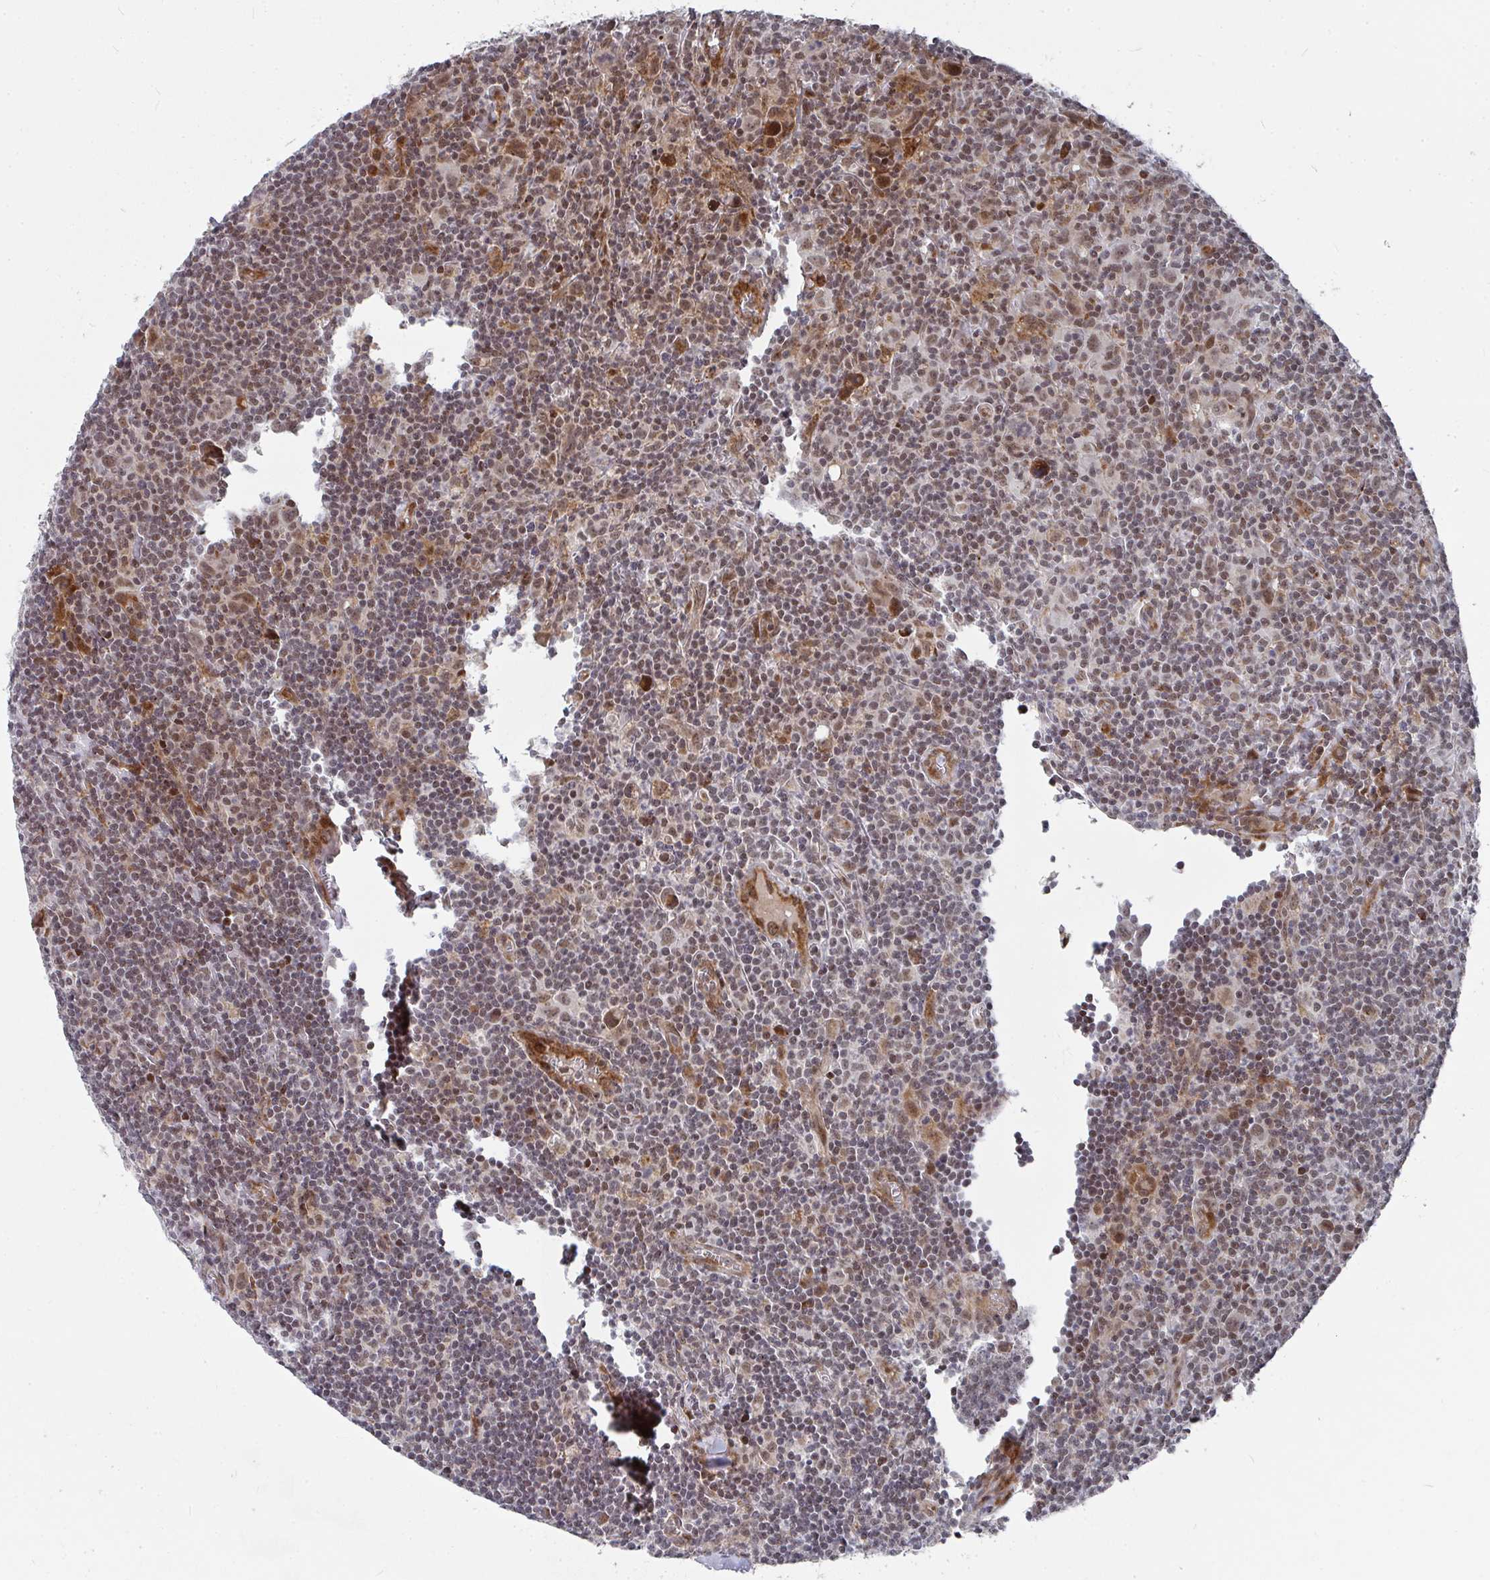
{"staining": {"intensity": "moderate", "quantity": ">75%", "location": "nuclear"}, "tissue": "lymphoma", "cell_type": "Tumor cells", "image_type": "cancer", "snomed": [{"axis": "morphology", "description": "Hodgkin's disease, NOS"}, {"axis": "topography", "description": "Lymph node"}], "caption": "Immunohistochemistry (DAB) staining of Hodgkin's disease demonstrates moderate nuclear protein staining in approximately >75% of tumor cells. (DAB IHC with brightfield microscopy, high magnification).", "gene": "RBBP5", "patient": {"sex": "female", "age": 18}}